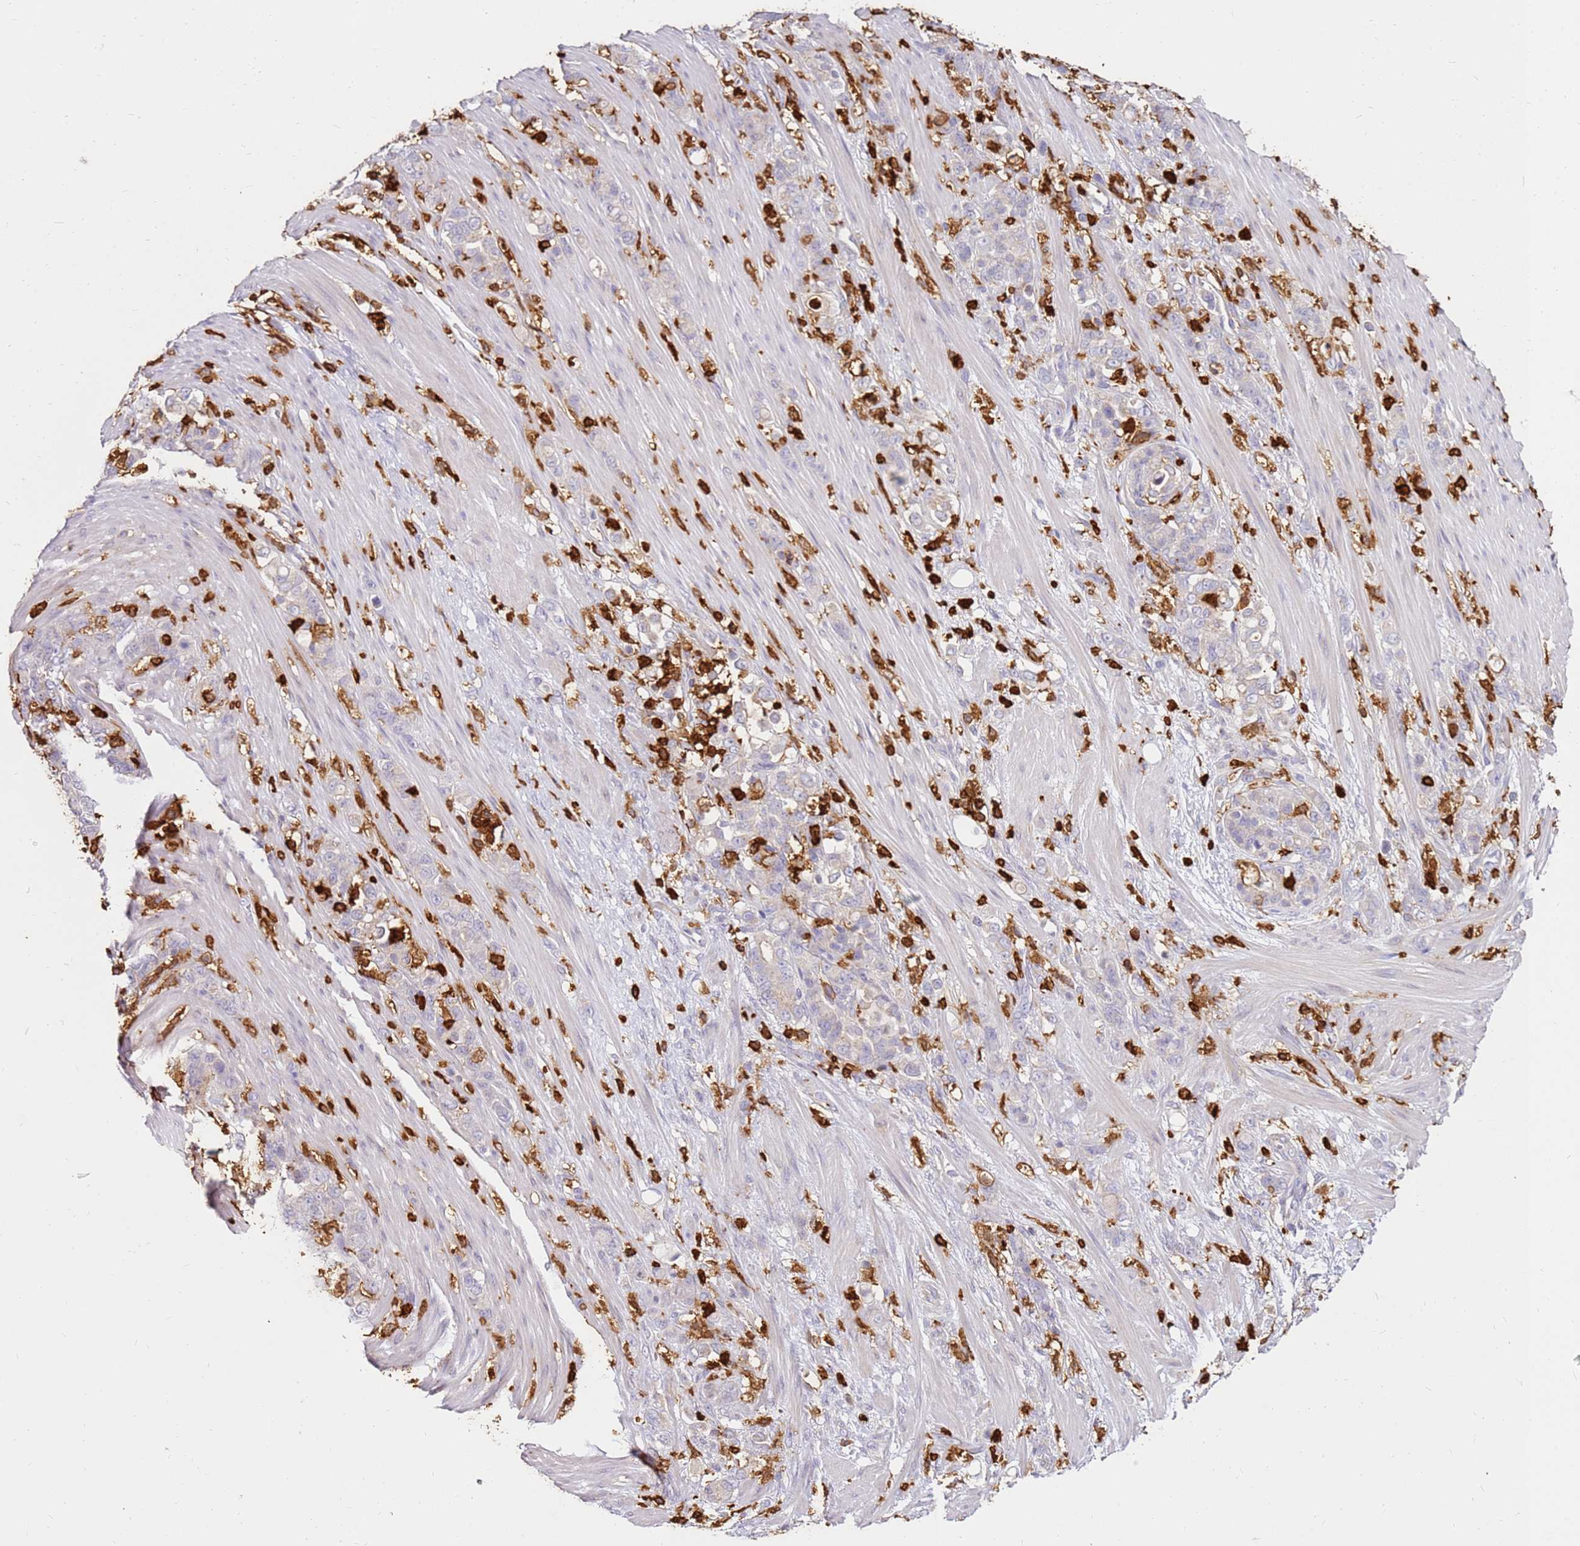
{"staining": {"intensity": "negative", "quantity": "none", "location": "none"}, "tissue": "stomach cancer", "cell_type": "Tumor cells", "image_type": "cancer", "snomed": [{"axis": "morphology", "description": "Normal tissue, NOS"}, {"axis": "morphology", "description": "Adenocarcinoma, NOS"}, {"axis": "topography", "description": "Stomach"}], "caption": "Image shows no protein positivity in tumor cells of adenocarcinoma (stomach) tissue.", "gene": "CORO1A", "patient": {"sex": "female", "age": 79}}